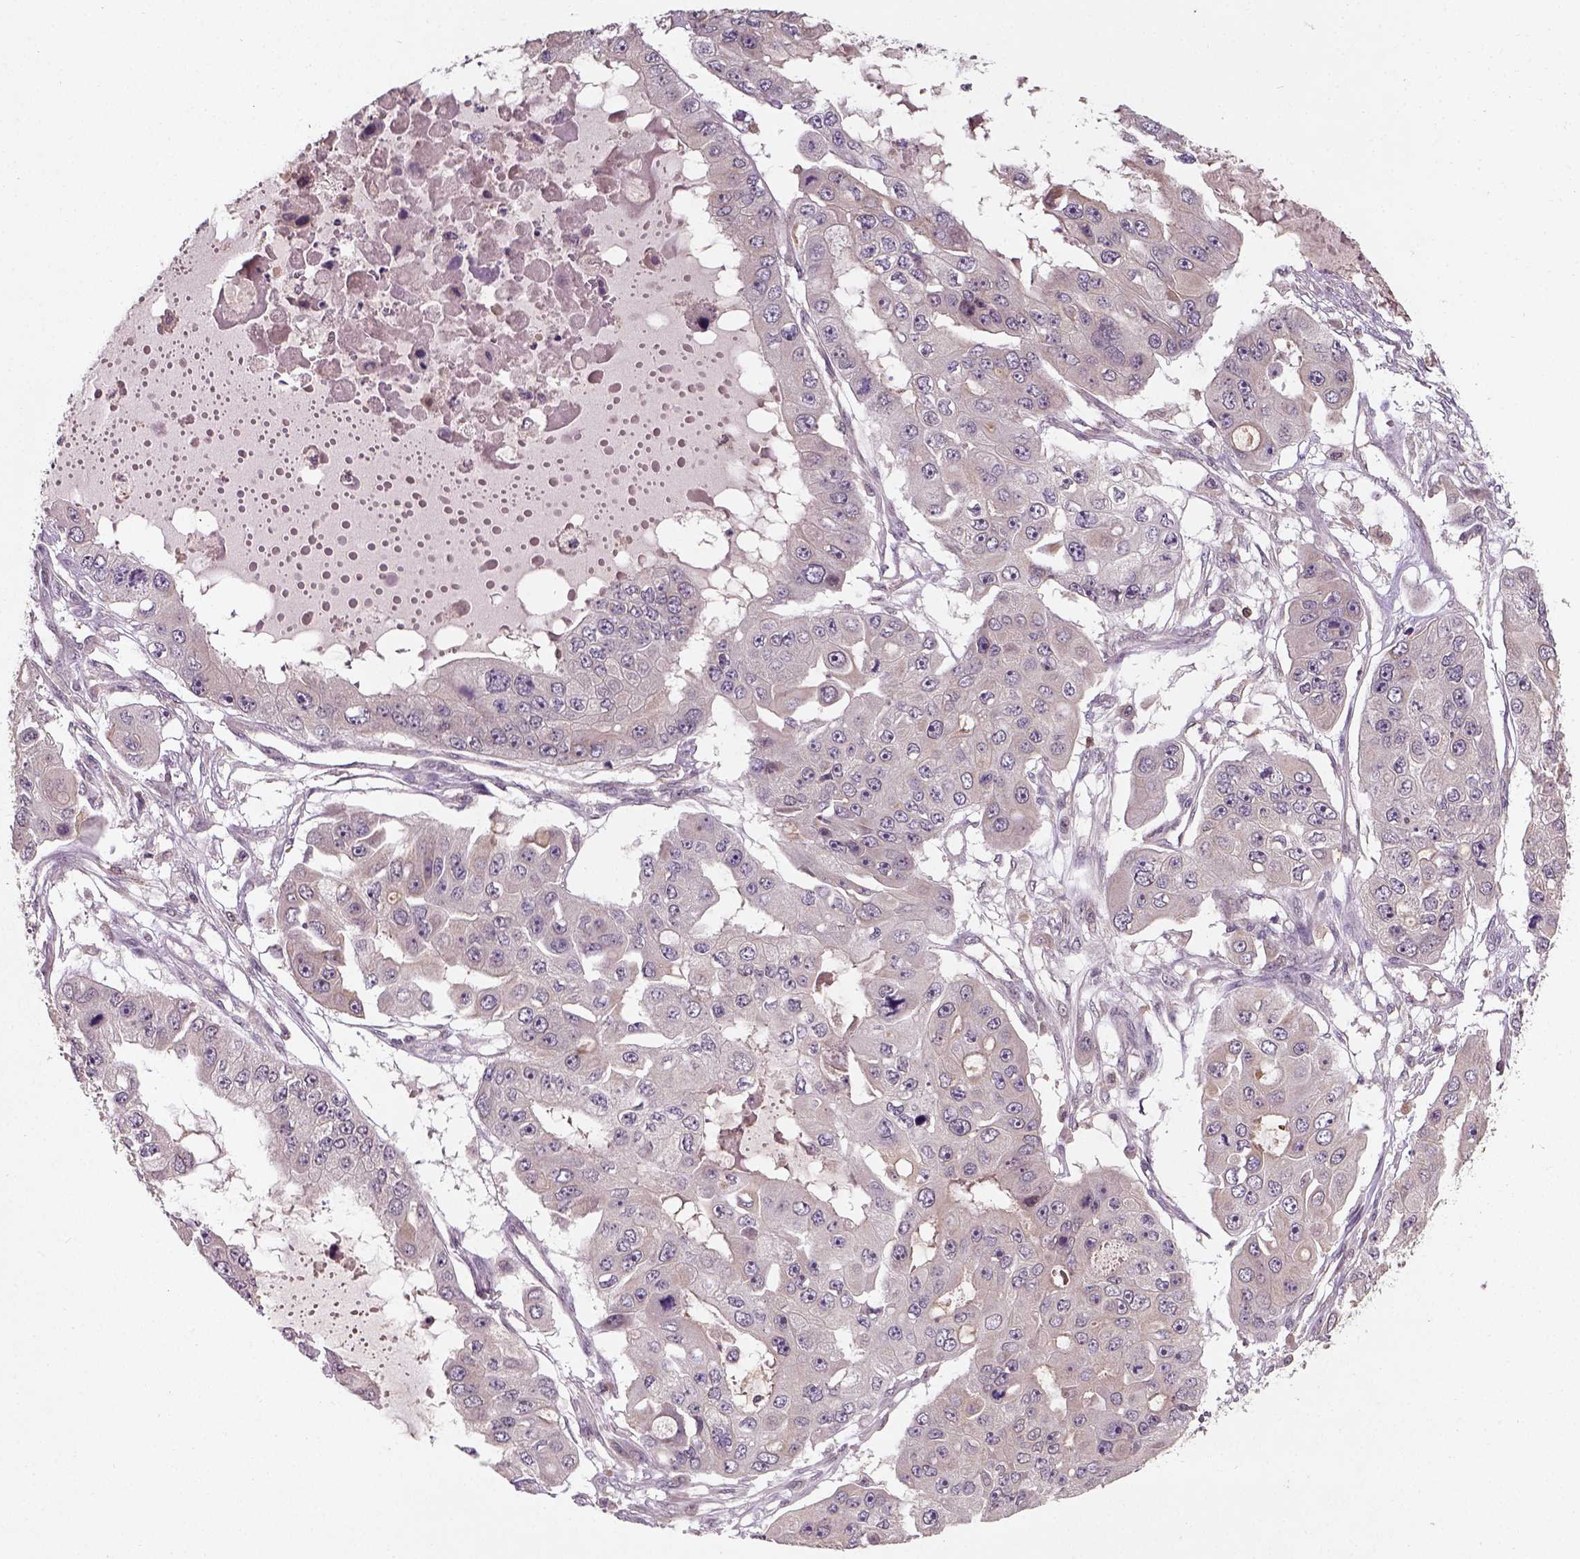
{"staining": {"intensity": "negative", "quantity": "none", "location": "none"}, "tissue": "ovarian cancer", "cell_type": "Tumor cells", "image_type": "cancer", "snomed": [{"axis": "morphology", "description": "Cystadenocarcinoma, serous, NOS"}, {"axis": "topography", "description": "Ovary"}], "caption": "IHC of human ovarian cancer shows no positivity in tumor cells.", "gene": "CAMKK1", "patient": {"sex": "female", "age": 56}}